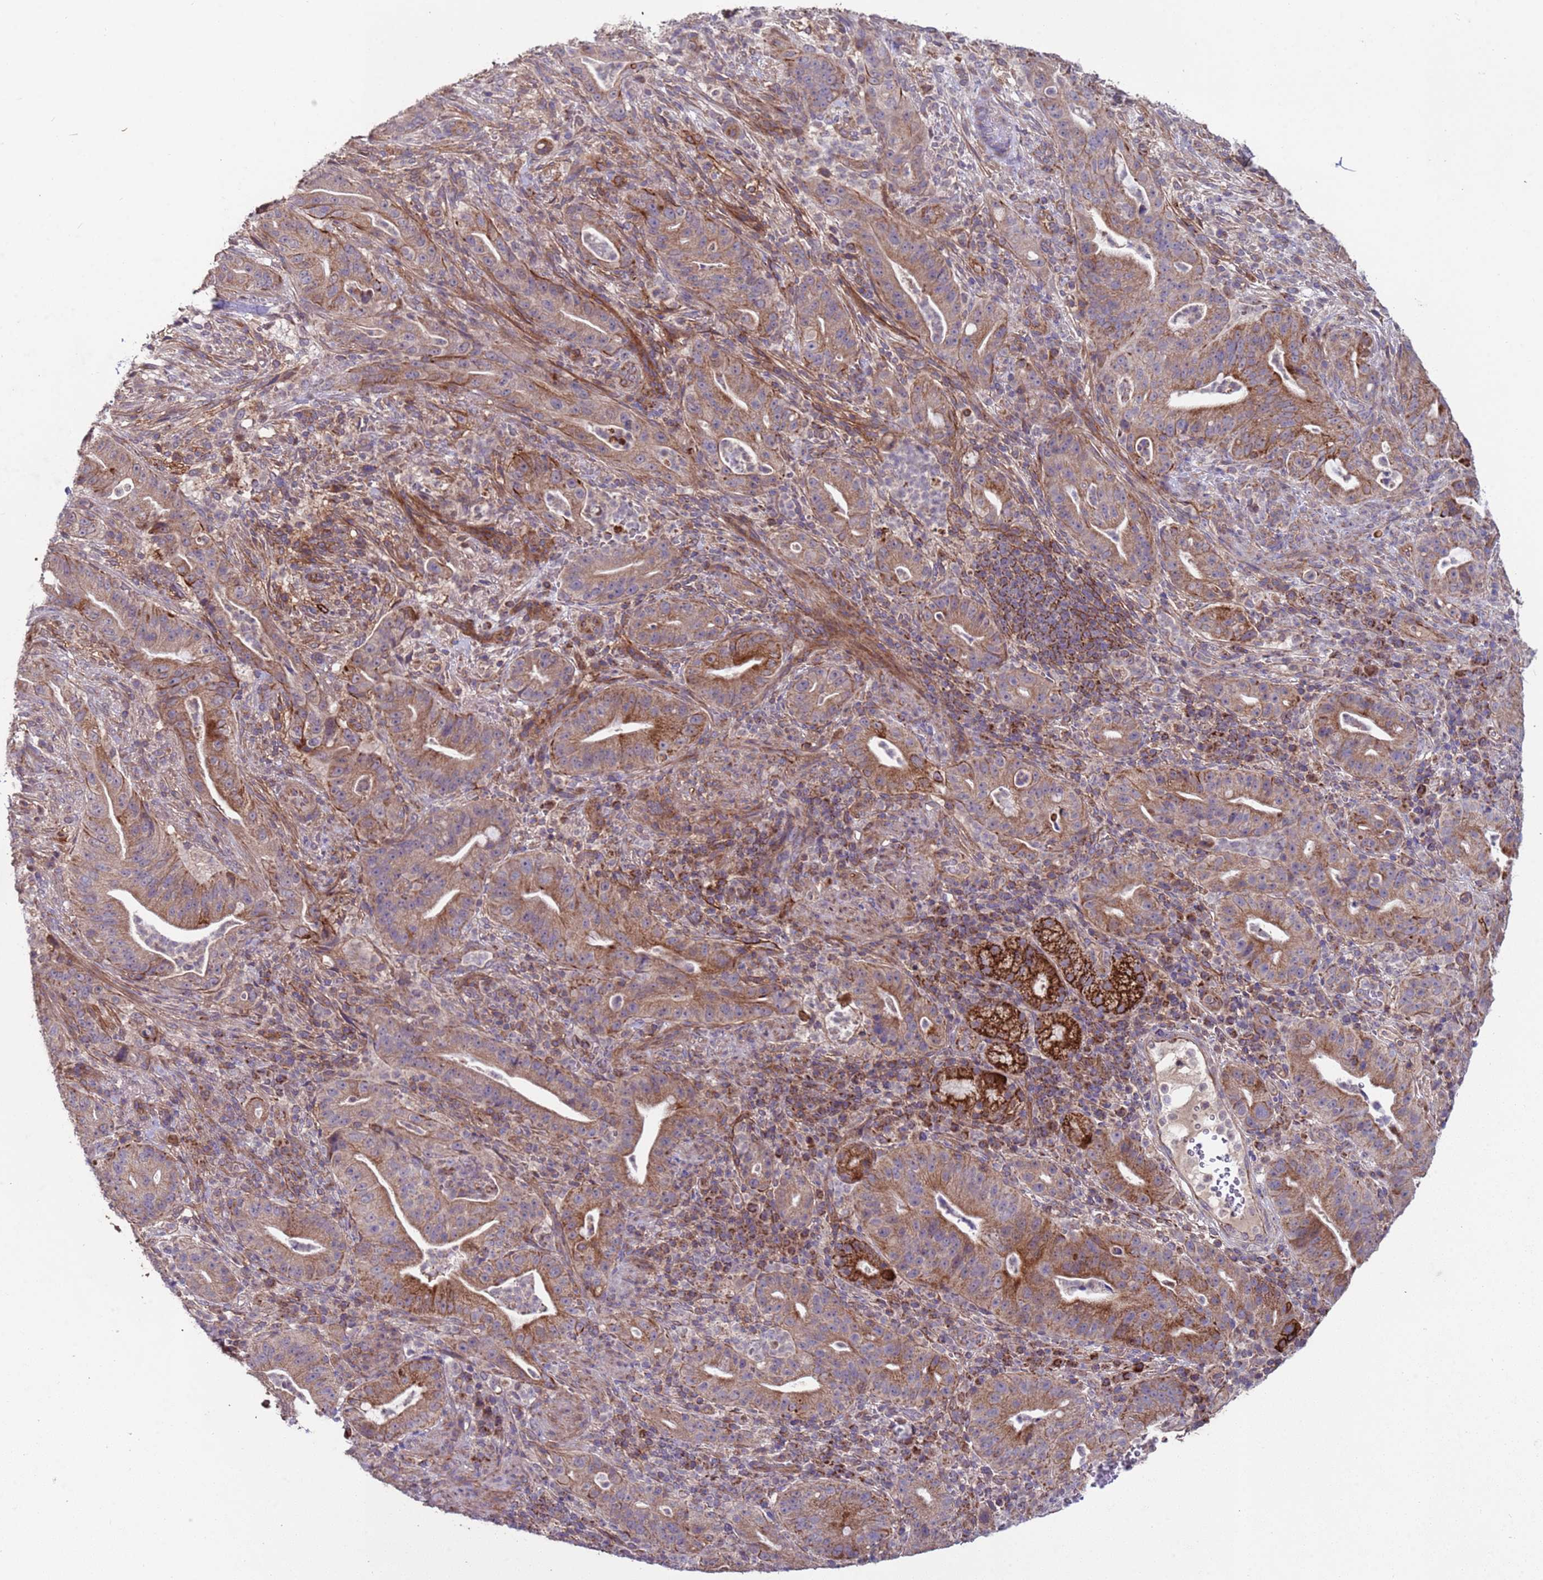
{"staining": {"intensity": "moderate", "quantity": ">75%", "location": "cytoplasmic/membranous"}, "tissue": "pancreatic cancer", "cell_type": "Tumor cells", "image_type": "cancer", "snomed": [{"axis": "morphology", "description": "Adenocarcinoma, NOS"}, {"axis": "topography", "description": "Pancreas"}], "caption": "This histopathology image shows adenocarcinoma (pancreatic) stained with immunohistochemistry (IHC) to label a protein in brown. The cytoplasmic/membranous of tumor cells show moderate positivity for the protein. Nuclei are counter-stained blue.", "gene": "ACAD8", "patient": {"sex": "male", "age": 71}}